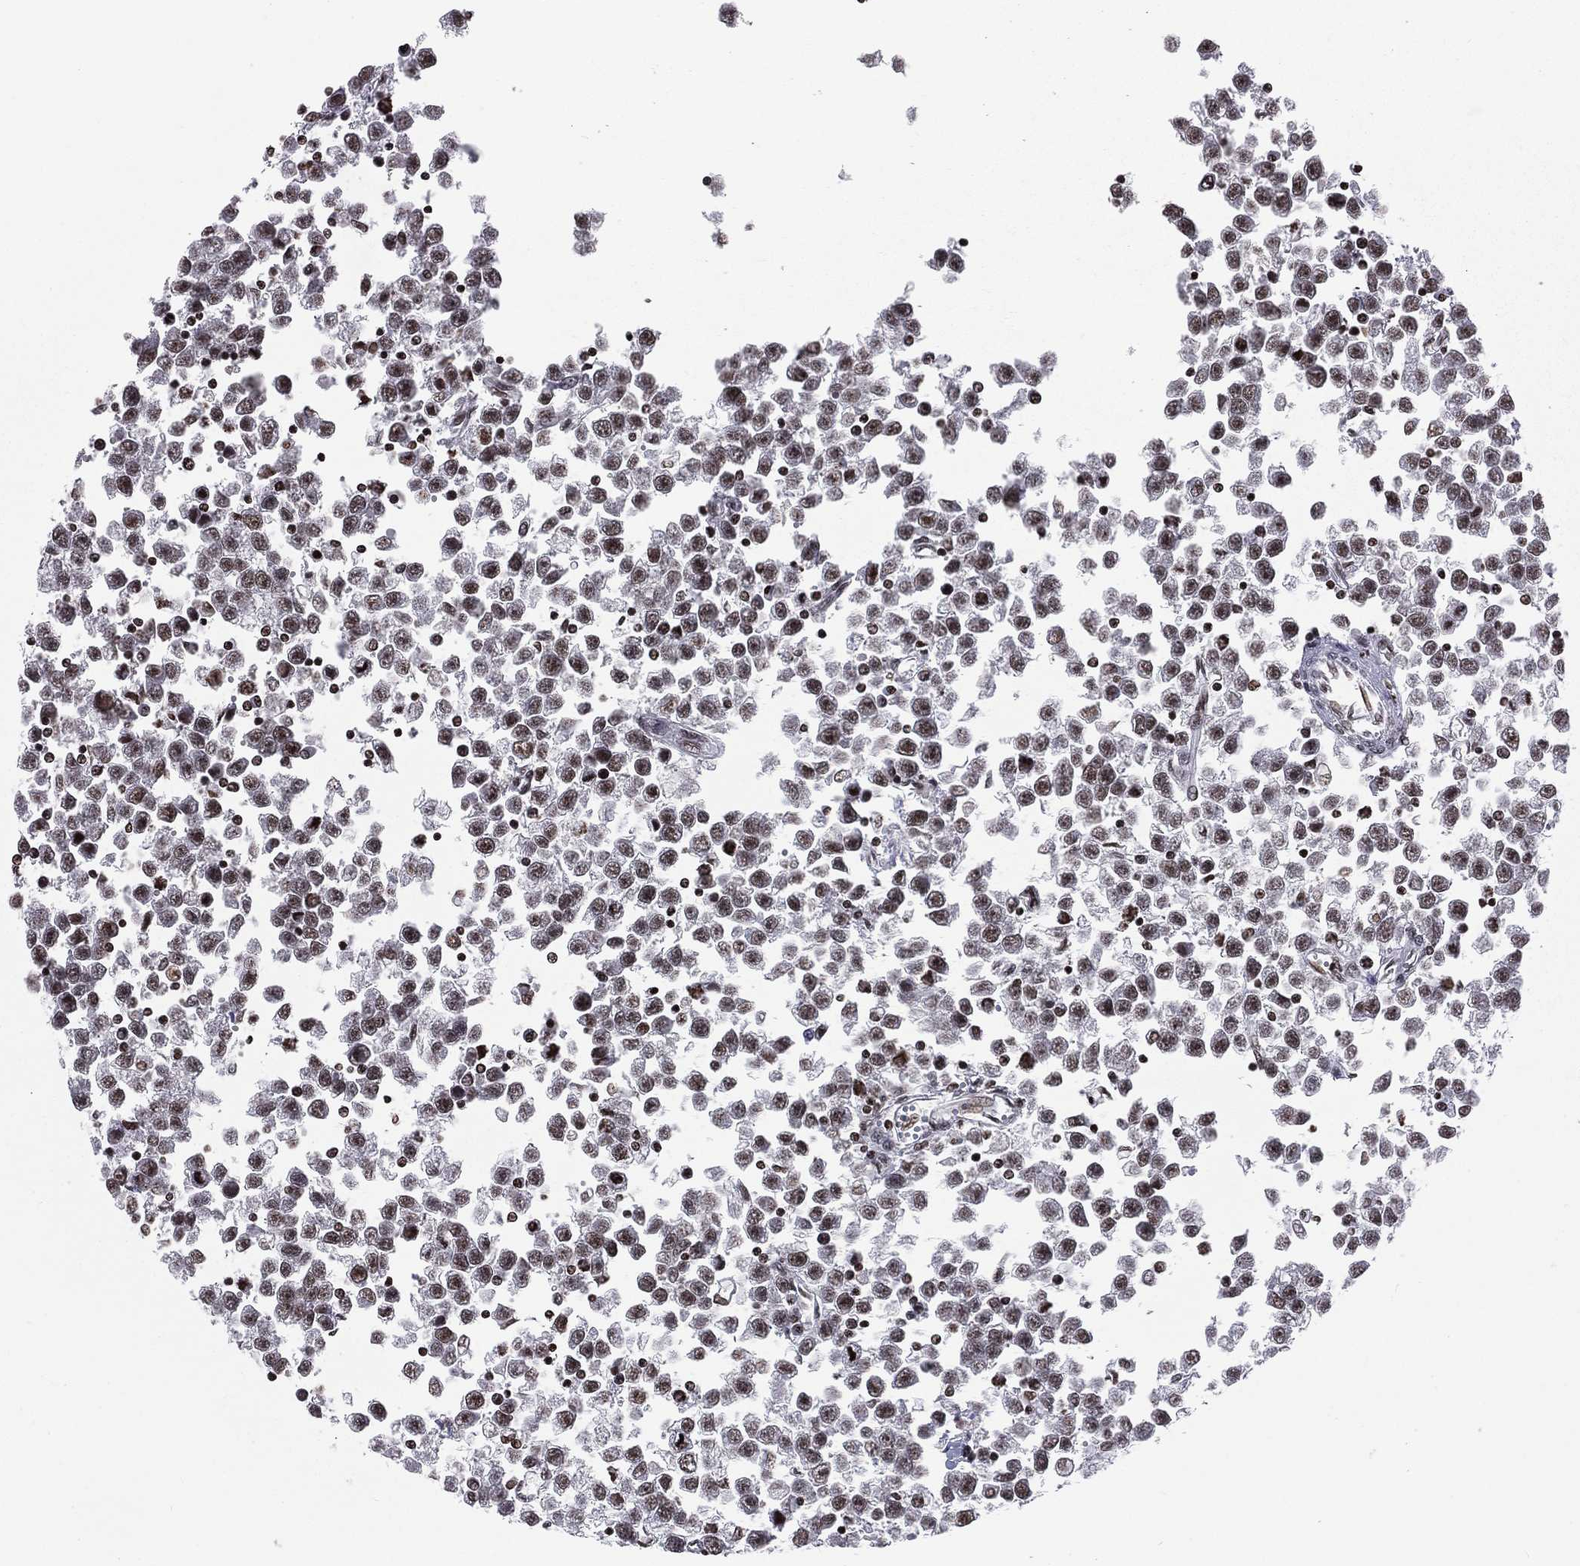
{"staining": {"intensity": "moderate", "quantity": ">75%", "location": "nuclear"}, "tissue": "testis cancer", "cell_type": "Tumor cells", "image_type": "cancer", "snomed": [{"axis": "morphology", "description": "Seminoma, NOS"}, {"axis": "topography", "description": "Testis"}], "caption": "Immunohistochemical staining of human seminoma (testis) reveals medium levels of moderate nuclear expression in approximately >75% of tumor cells.", "gene": "RFX7", "patient": {"sex": "male", "age": 34}}